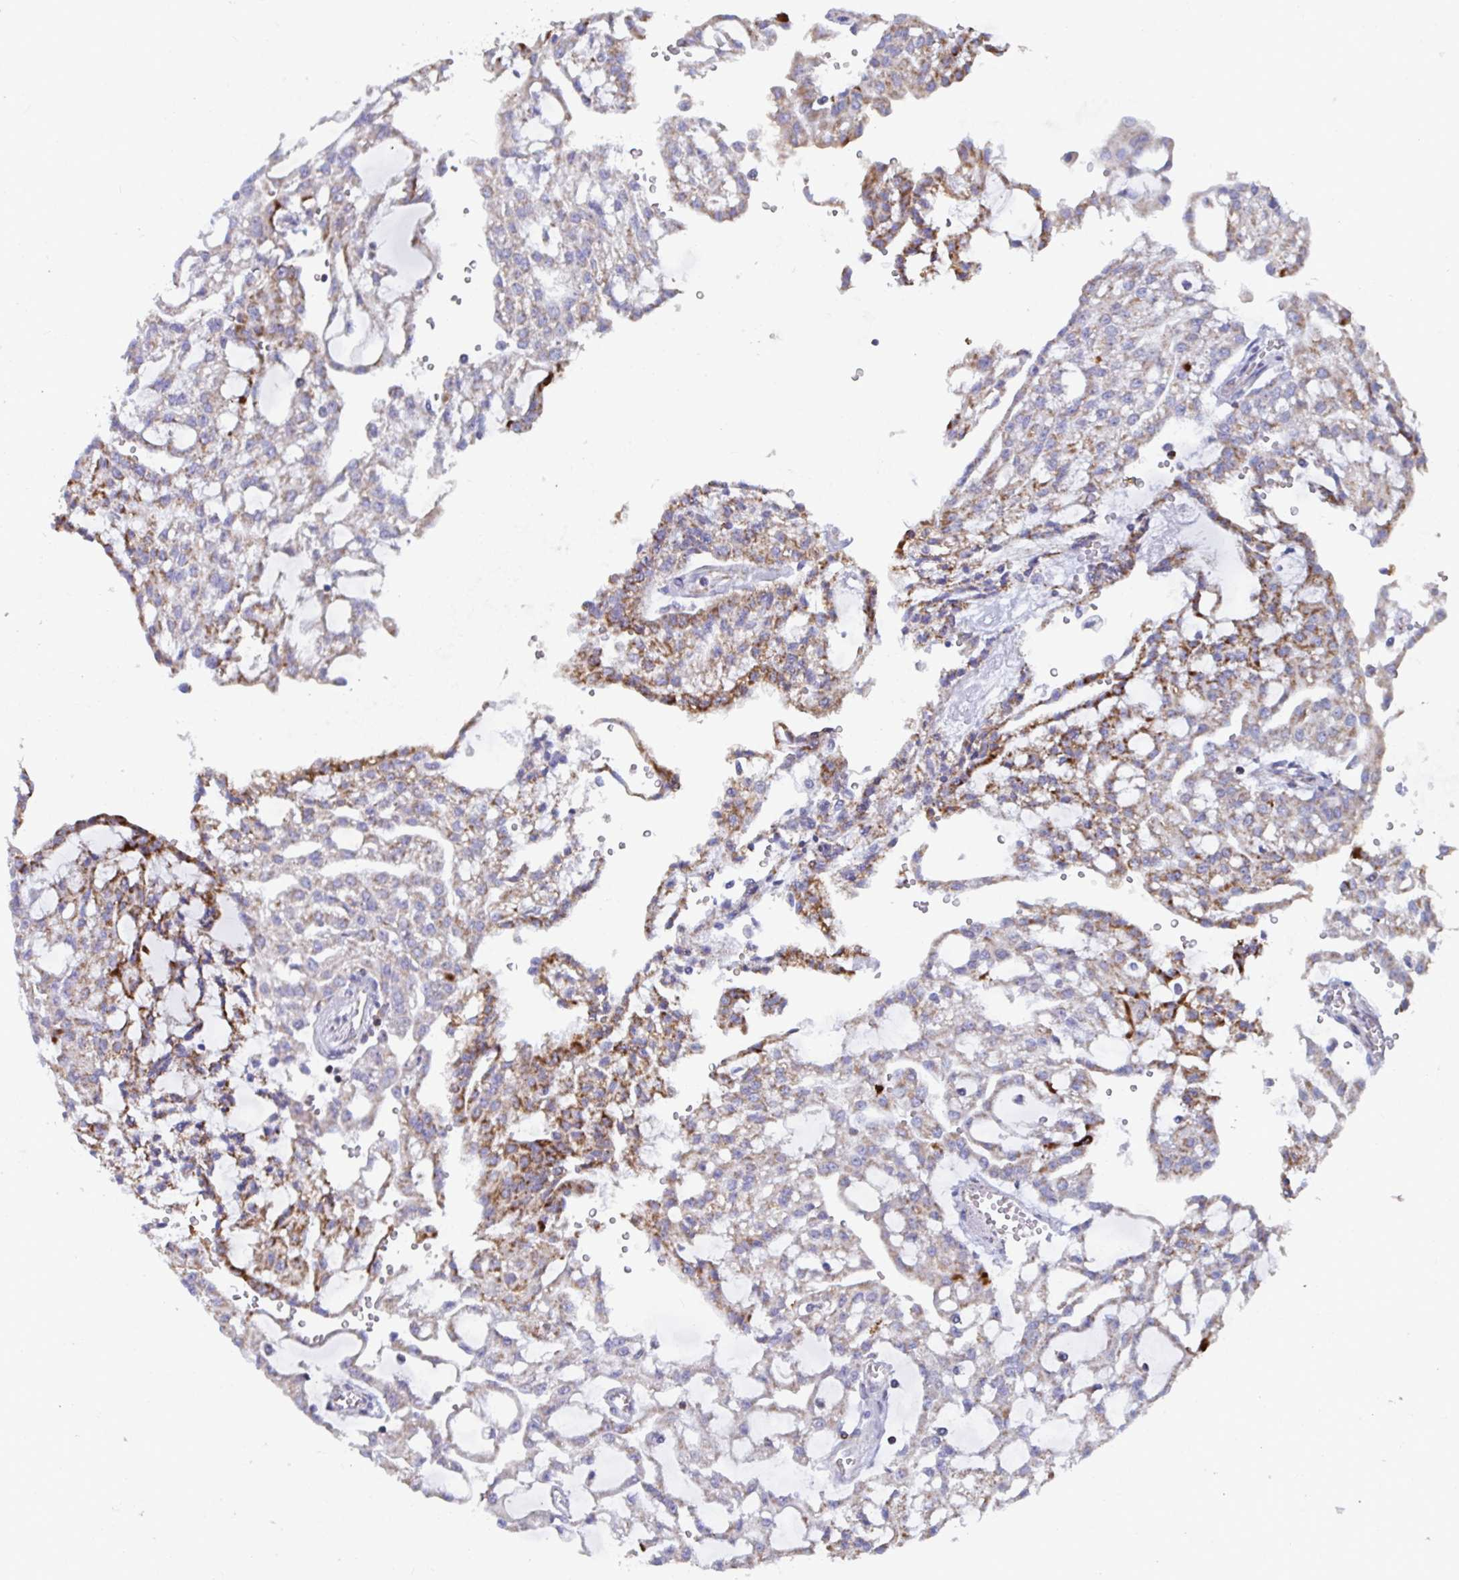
{"staining": {"intensity": "moderate", "quantity": "25%-75%", "location": "cytoplasmic/membranous"}, "tissue": "renal cancer", "cell_type": "Tumor cells", "image_type": "cancer", "snomed": [{"axis": "morphology", "description": "Adenocarcinoma, NOS"}, {"axis": "topography", "description": "Kidney"}], "caption": "Brown immunohistochemical staining in human renal cancer exhibits moderate cytoplasmic/membranous staining in about 25%-75% of tumor cells.", "gene": "BCAT2", "patient": {"sex": "male", "age": 63}}